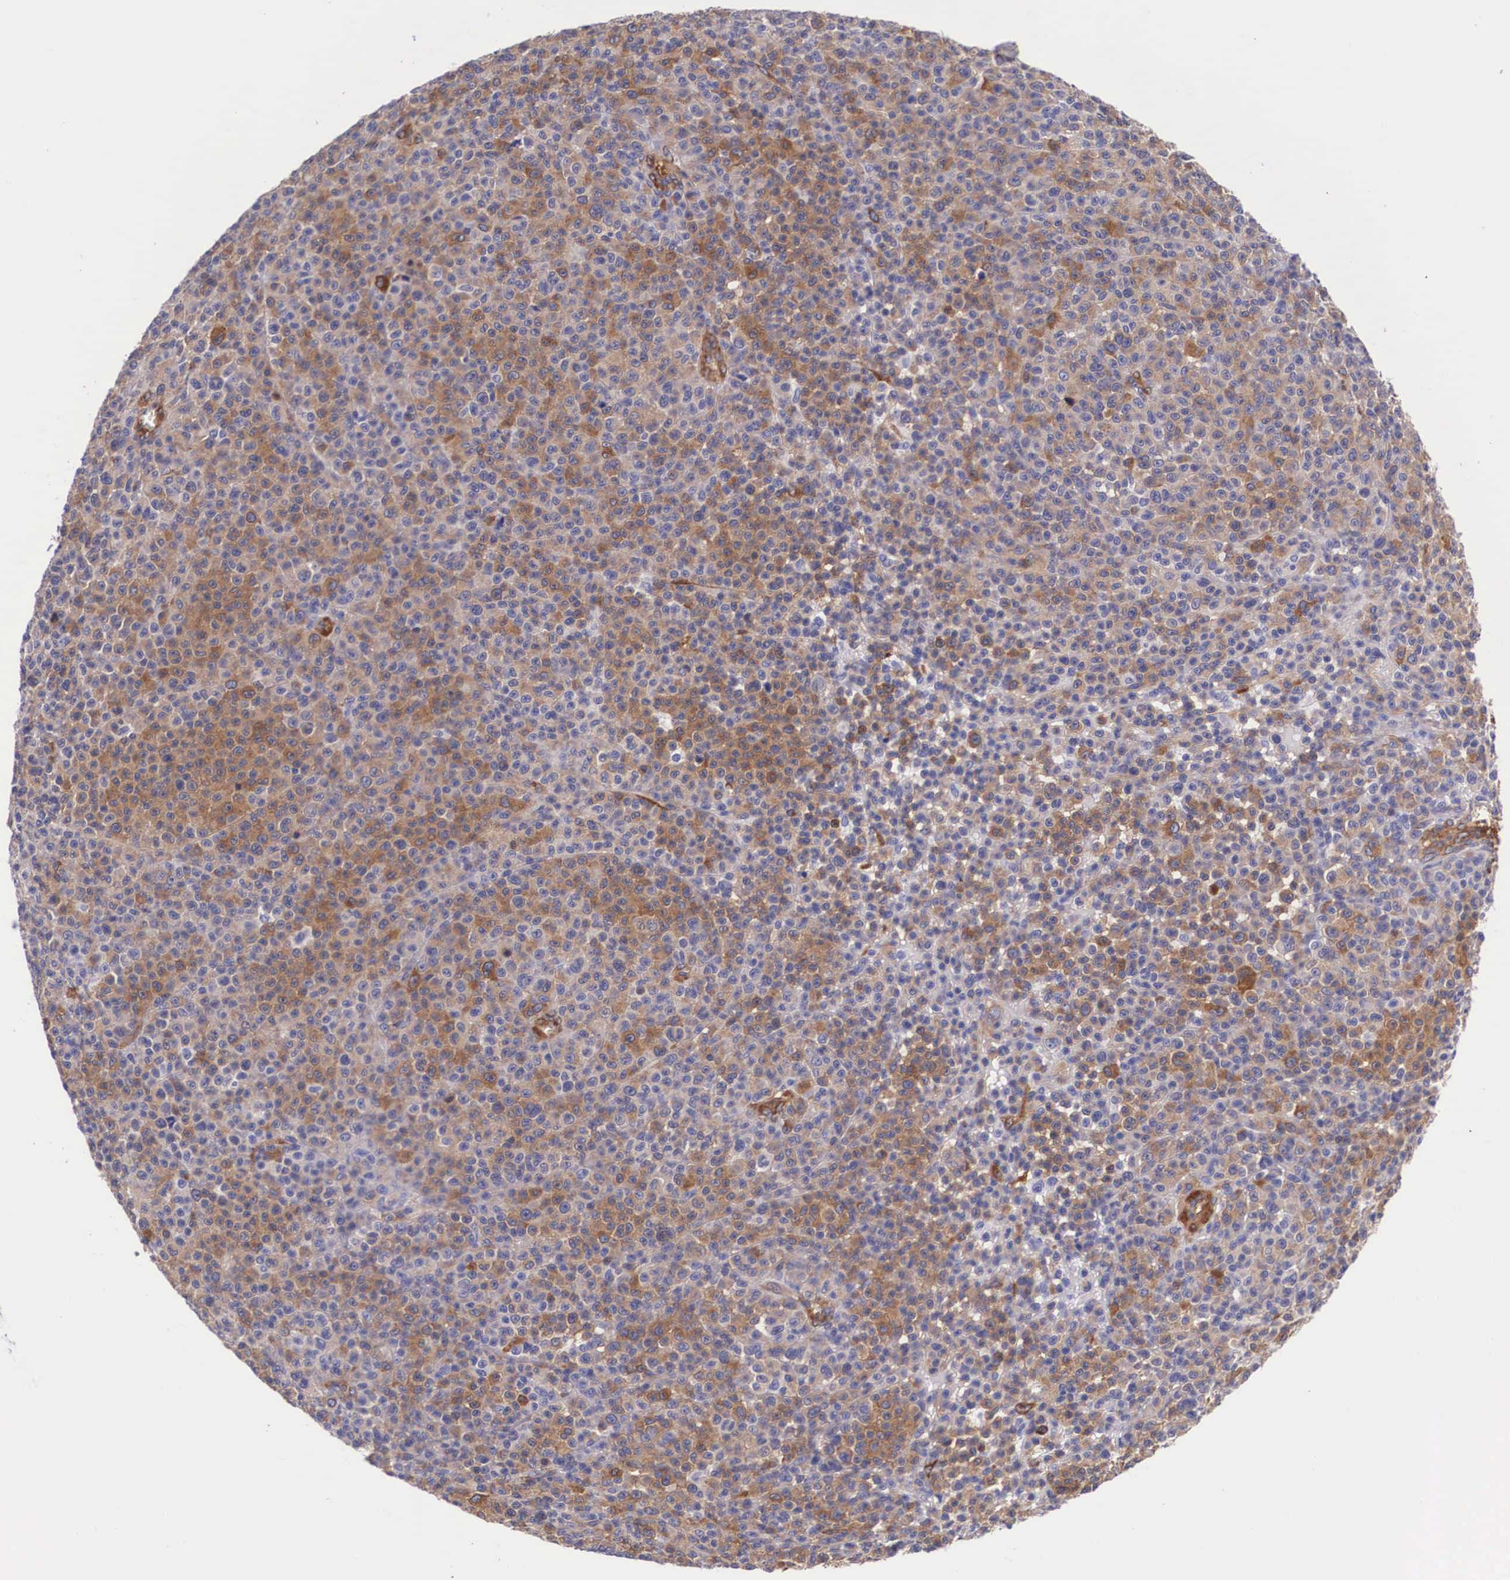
{"staining": {"intensity": "strong", "quantity": "25%-75%", "location": "cytoplasmic/membranous"}, "tissue": "melanoma", "cell_type": "Tumor cells", "image_type": "cancer", "snomed": [{"axis": "morphology", "description": "Malignant melanoma, Metastatic site"}, {"axis": "topography", "description": "Skin"}], "caption": "Tumor cells demonstrate strong cytoplasmic/membranous staining in approximately 25%-75% of cells in malignant melanoma (metastatic site).", "gene": "BCAR1", "patient": {"sex": "male", "age": 32}}